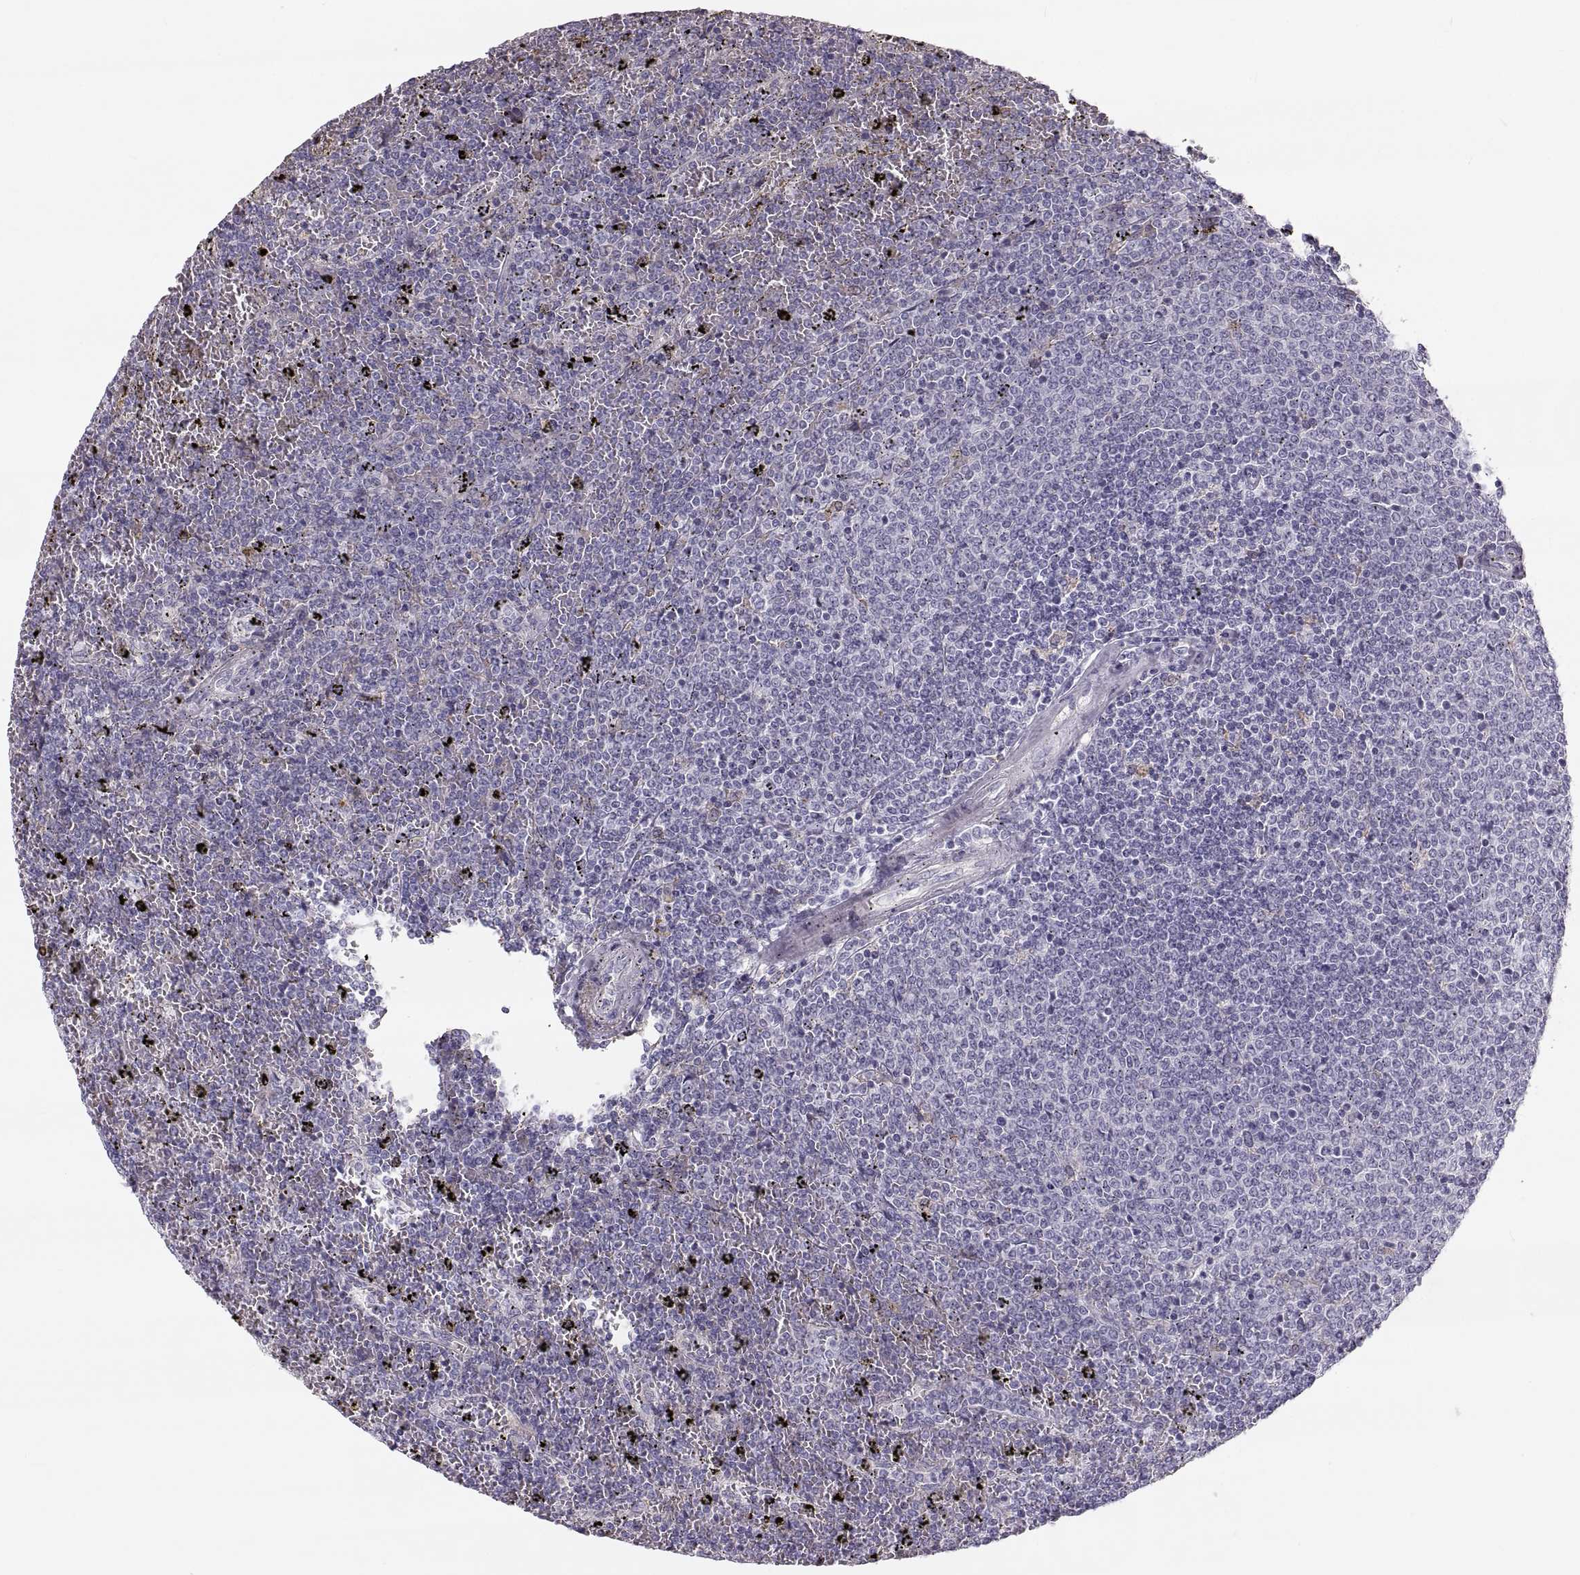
{"staining": {"intensity": "negative", "quantity": "none", "location": "none"}, "tissue": "lymphoma", "cell_type": "Tumor cells", "image_type": "cancer", "snomed": [{"axis": "morphology", "description": "Malignant lymphoma, non-Hodgkin's type, Low grade"}, {"axis": "topography", "description": "Spleen"}], "caption": "DAB immunohistochemical staining of human lymphoma reveals no significant staining in tumor cells. (DAB immunohistochemistry (IHC) visualized using brightfield microscopy, high magnification).", "gene": "RUNDC3A", "patient": {"sex": "female", "age": 77}}